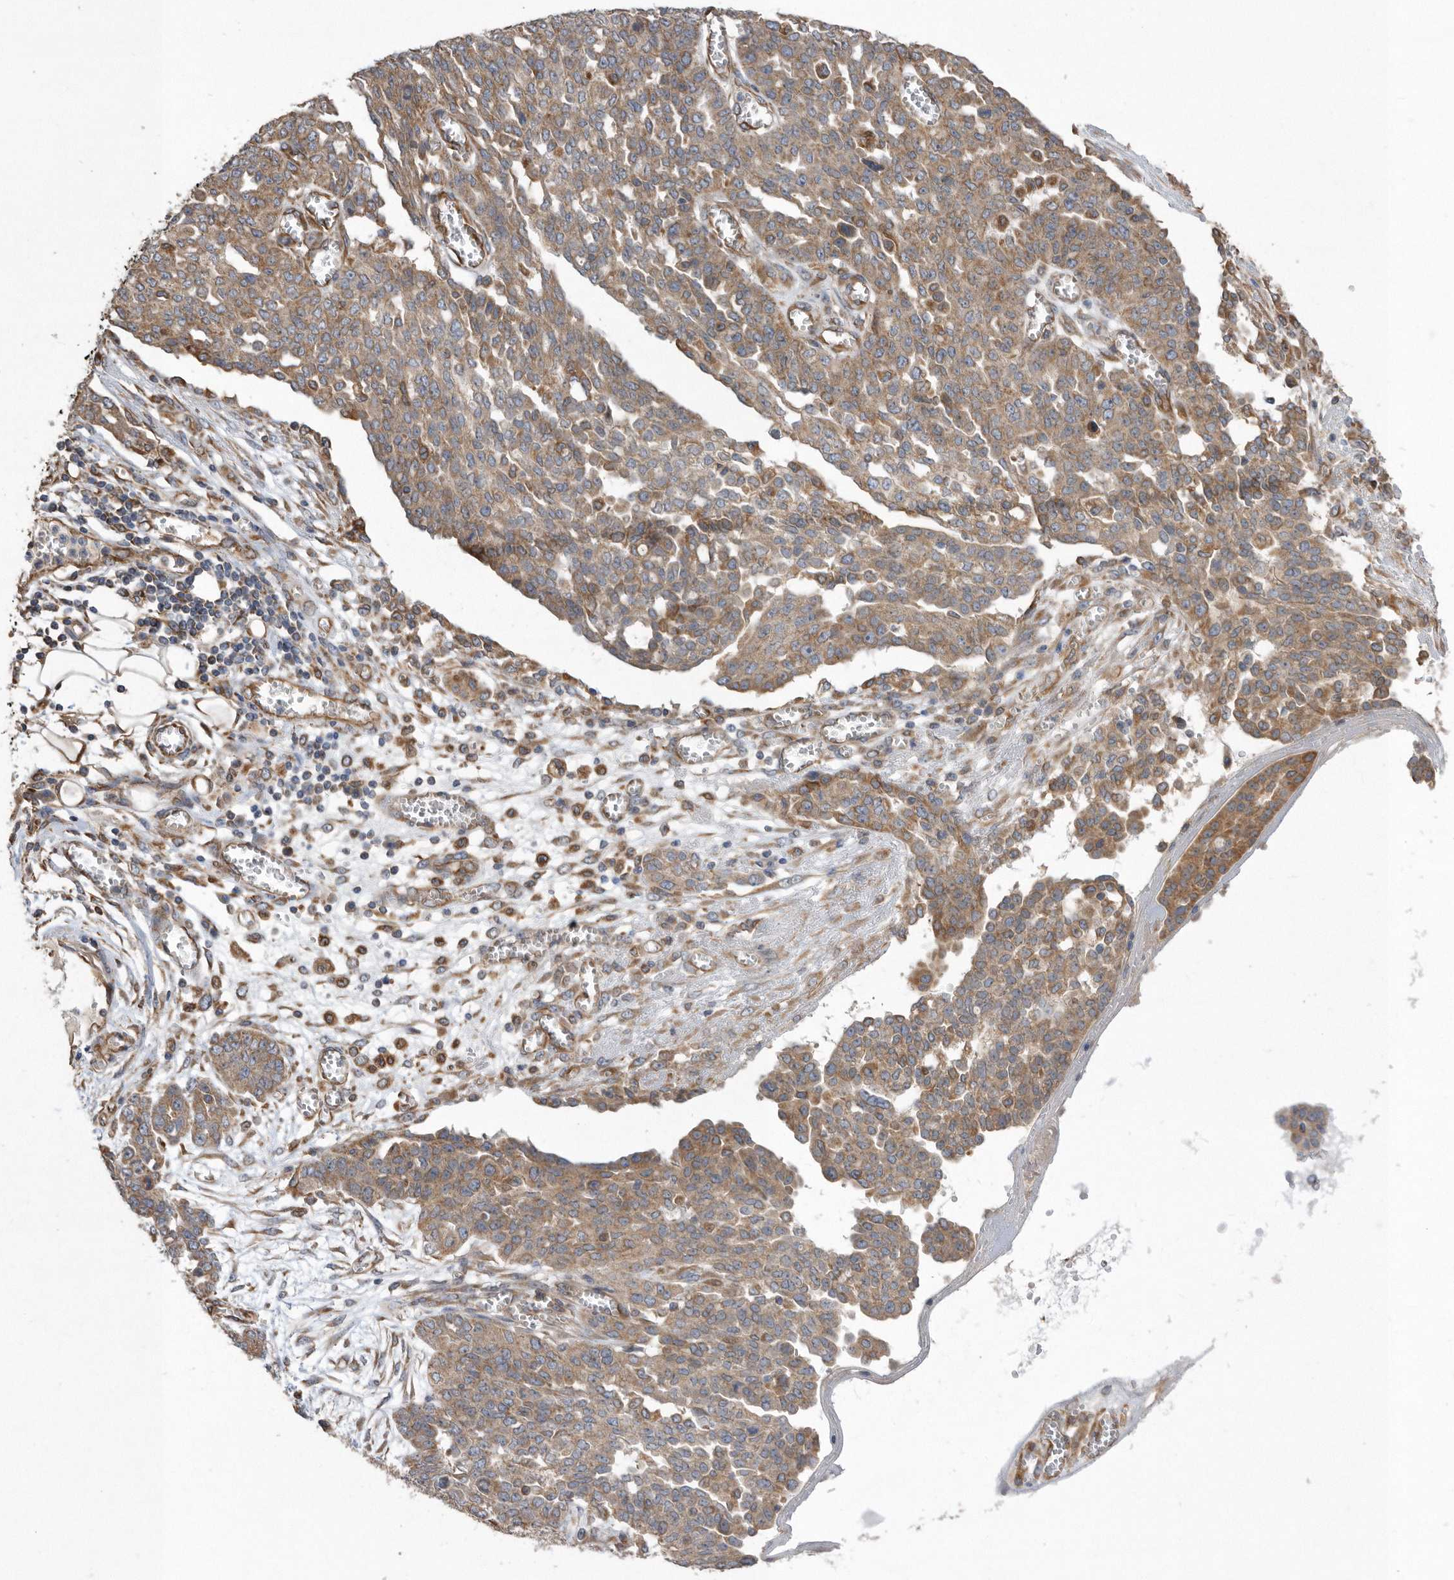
{"staining": {"intensity": "moderate", "quantity": "25%-75%", "location": "cytoplasmic/membranous"}, "tissue": "ovarian cancer", "cell_type": "Tumor cells", "image_type": "cancer", "snomed": [{"axis": "morphology", "description": "Cystadenocarcinoma, serous, NOS"}, {"axis": "topography", "description": "Soft tissue"}, {"axis": "topography", "description": "Ovary"}], "caption": "Moderate cytoplasmic/membranous staining is seen in approximately 25%-75% of tumor cells in serous cystadenocarcinoma (ovarian).", "gene": "PON2", "patient": {"sex": "female", "age": 57}}